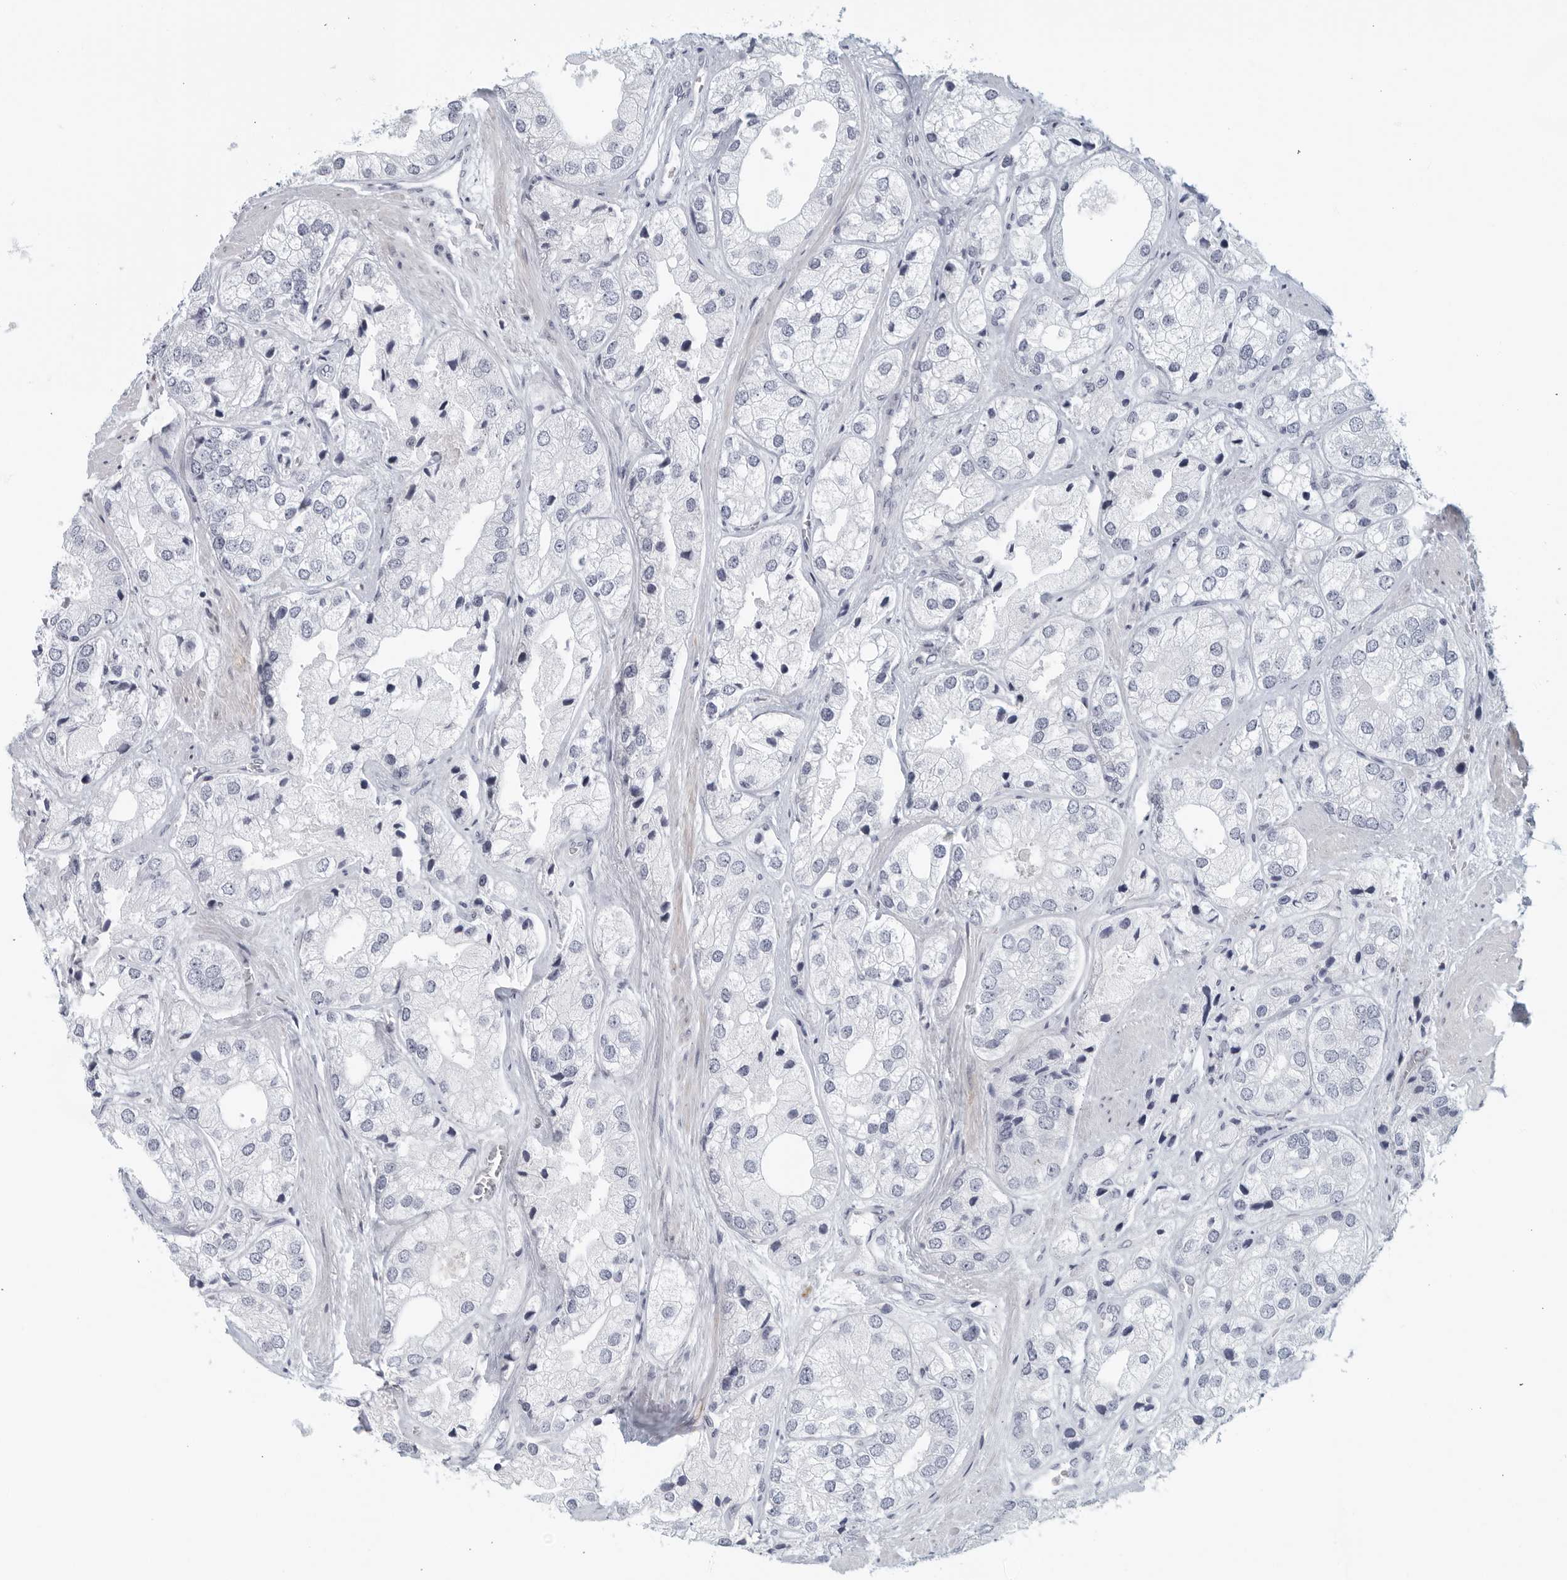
{"staining": {"intensity": "negative", "quantity": "none", "location": "none"}, "tissue": "prostate cancer", "cell_type": "Tumor cells", "image_type": "cancer", "snomed": [{"axis": "morphology", "description": "Adenocarcinoma, High grade"}, {"axis": "topography", "description": "Prostate"}], "caption": "The IHC micrograph has no significant positivity in tumor cells of prostate cancer tissue. (DAB immunohistochemistry, high magnification).", "gene": "MATN1", "patient": {"sex": "male", "age": 50}}